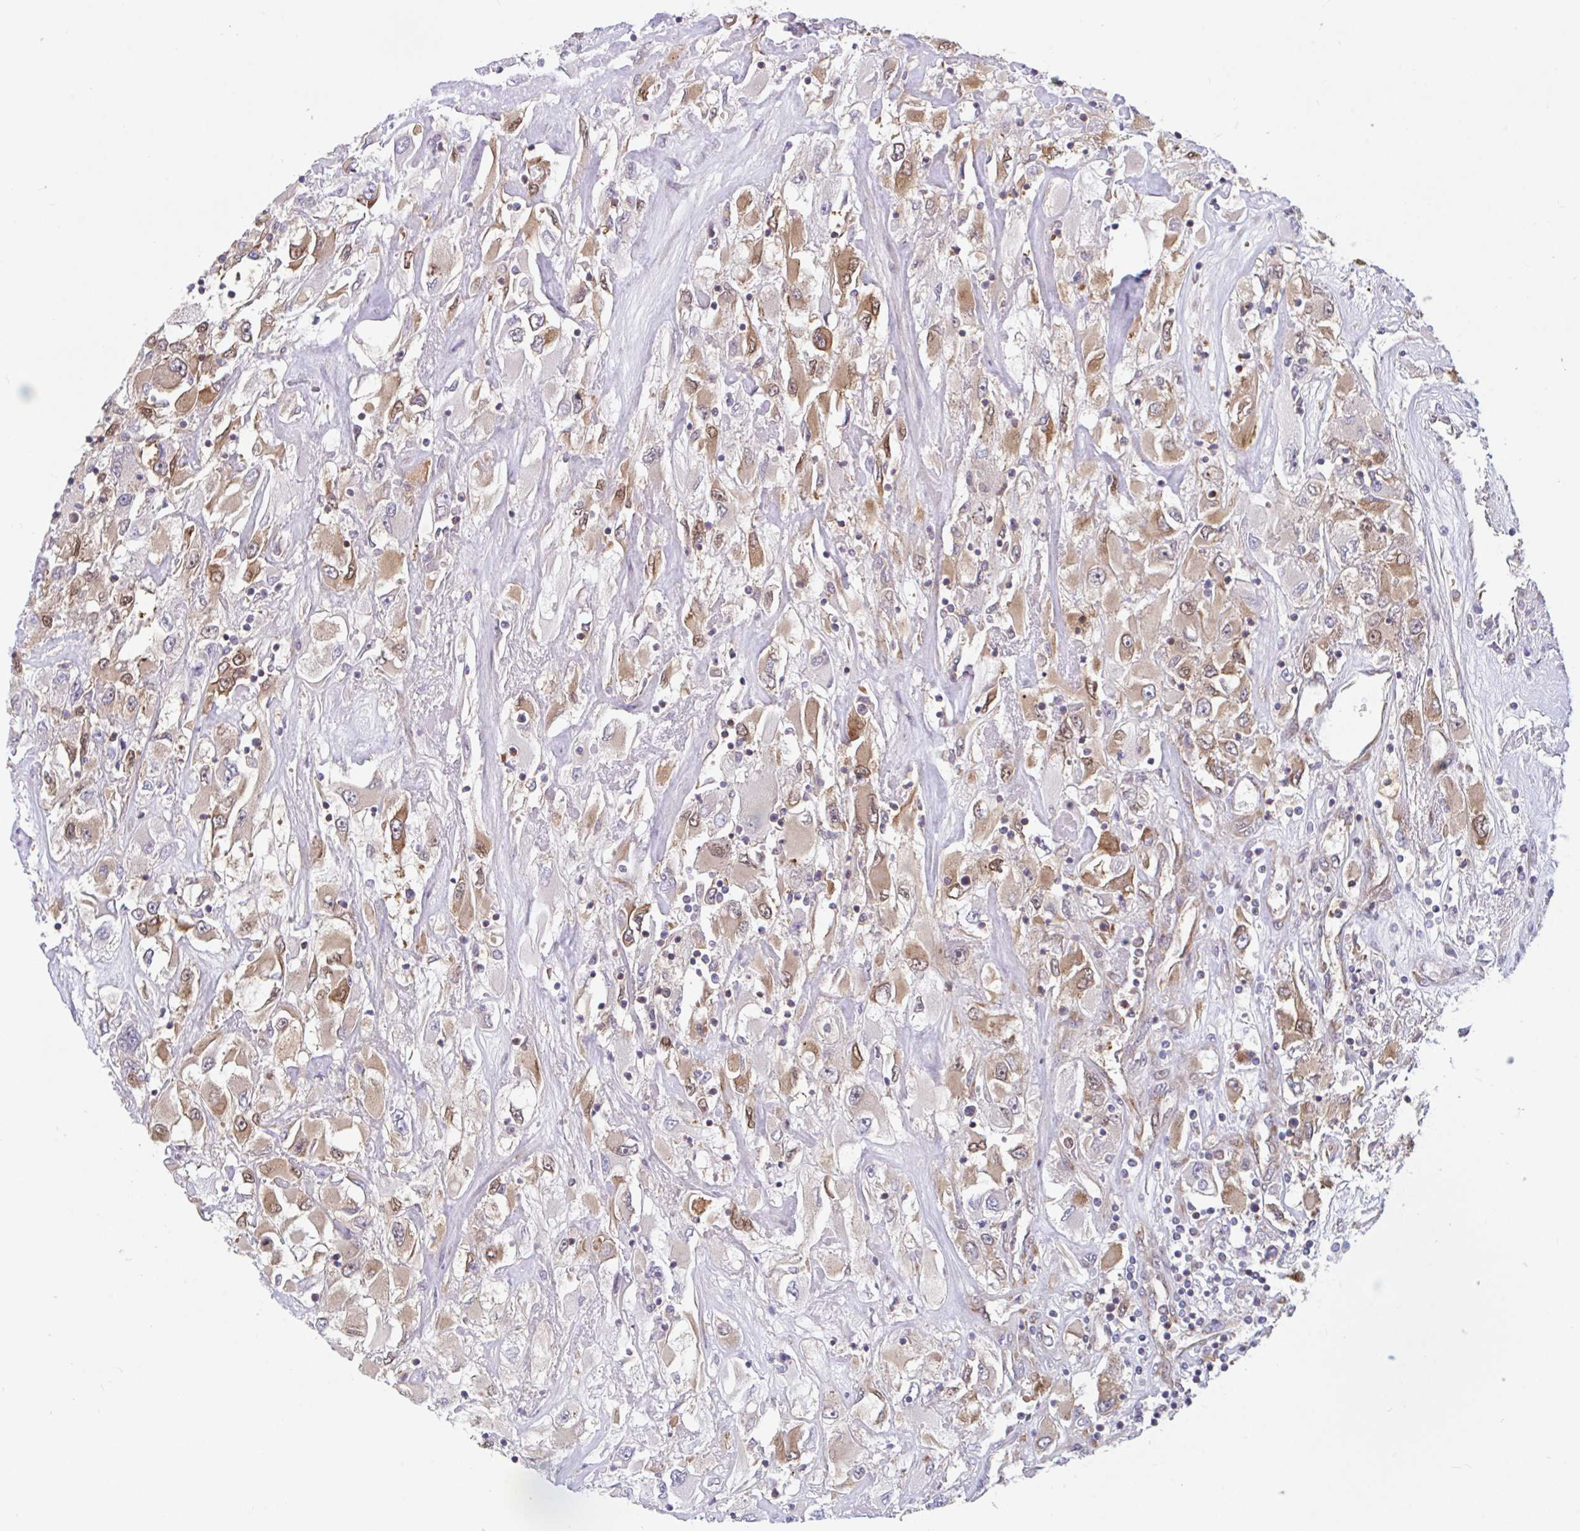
{"staining": {"intensity": "moderate", "quantity": ">75%", "location": "cytoplasmic/membranous,nuclear"}, "tissue": "renal cancer", "cell_type": "Tumor cells", "image_type": "cancer", "snomed": [{"axis": "morphology", "description": "Adenocarcinoma, NOS"}, {"axis": "topography", "description": "Kidney"}], "caption": "Protein expression by IHC shows moderate cytoplasmic/membranous and nuclear staining in approximately >75% of tumor cells in adenocarcinoma (renal).", "gene": "LMNTD2", "patient": {"sex": "female", "age": 52}}